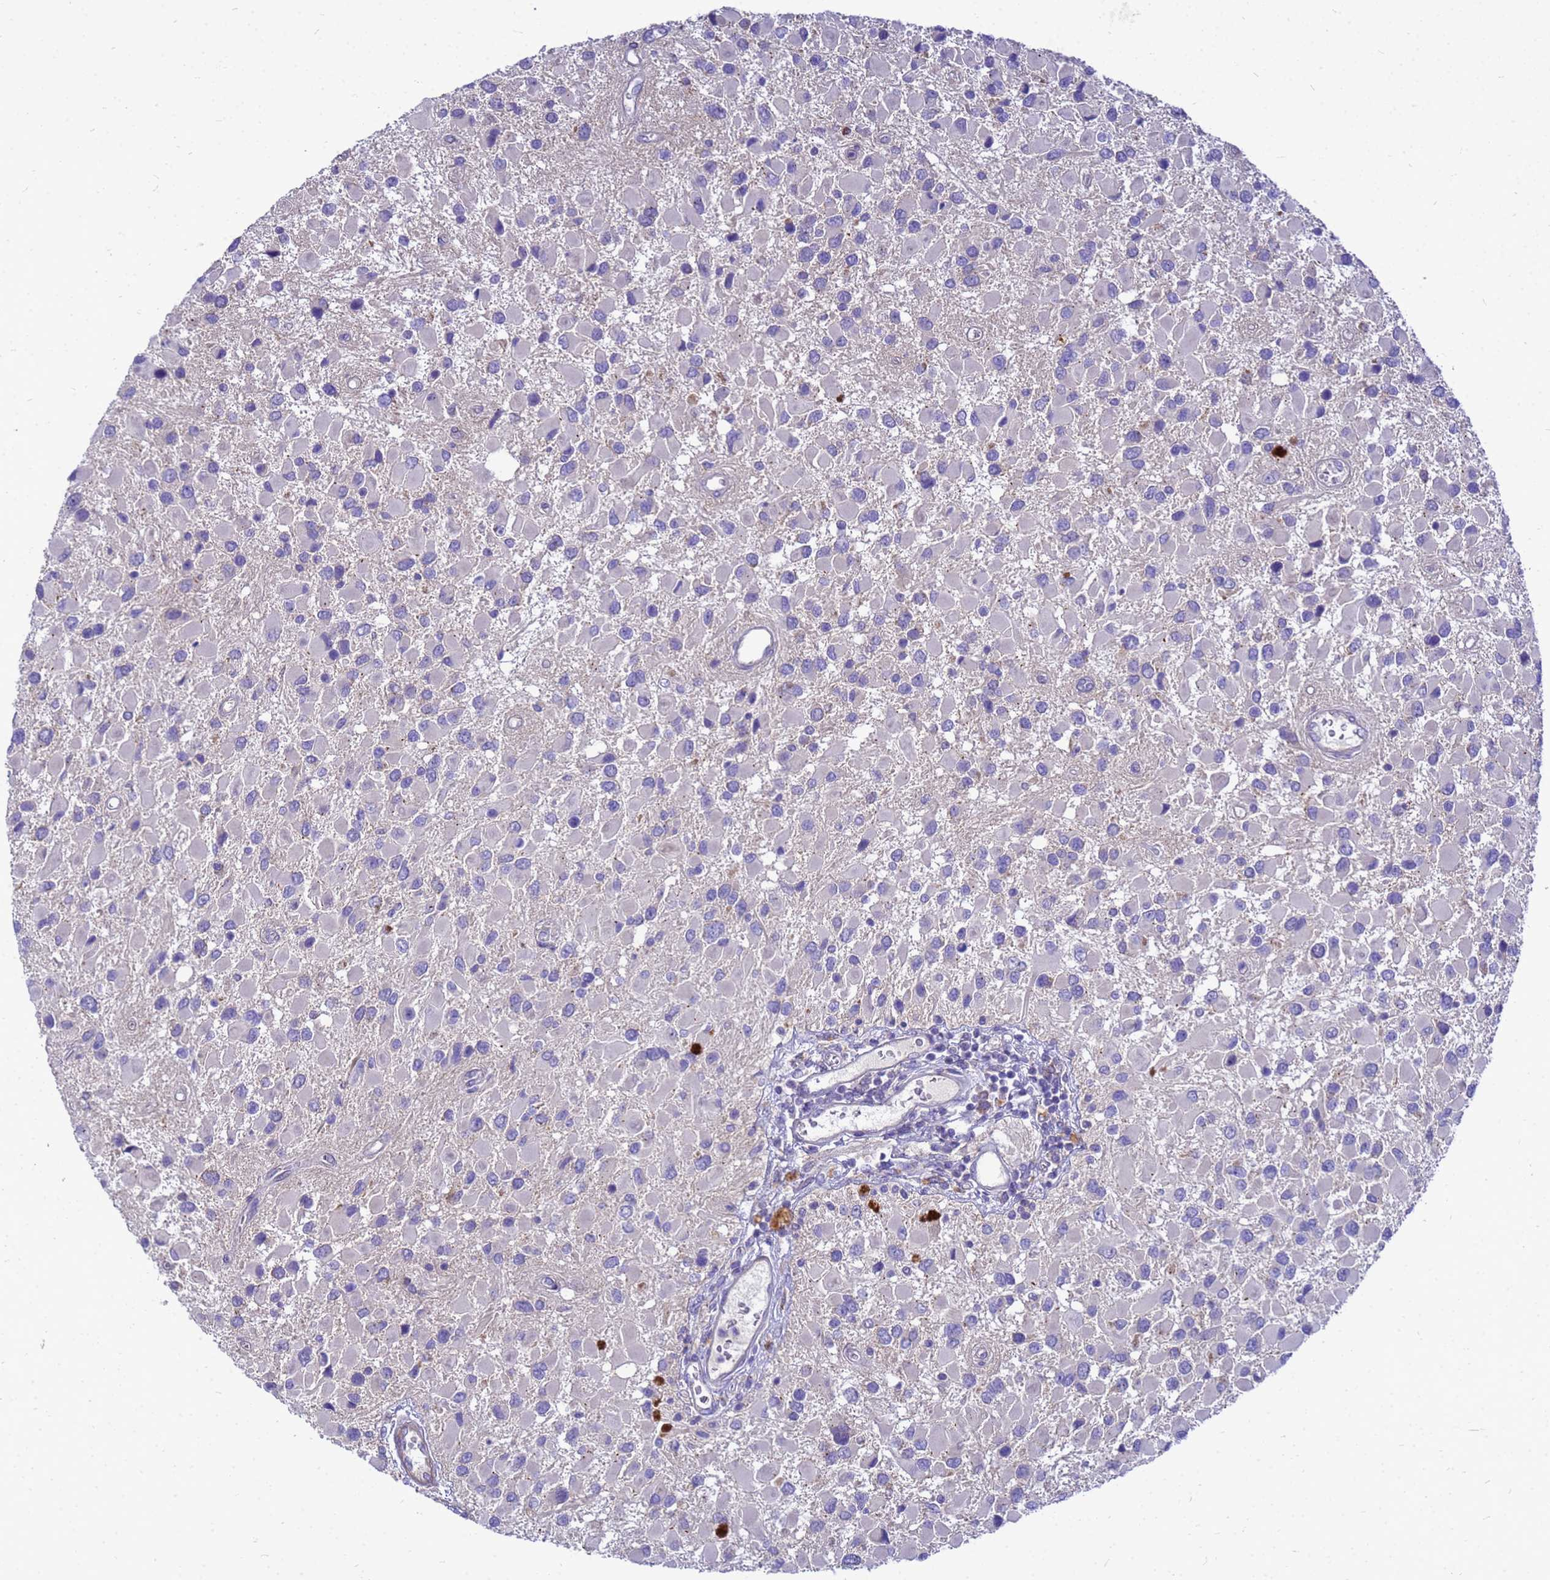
{"staining": {"intensity": "negative", "quantity": "none", "location": "none"}, "tissue": "glioma", "cell_type": "Tumor cells", "image_type": "cancer", "snomed": [{"axis": "morphology", "description": "Glioma, malignant, High grade"}, {"axis": "topography", "description": "Brain"}], "caption": "Immunohistochemistry photomicrograph of human glioma stained for a protein (brown), which reveals no staining in tumor cells. (Immunohistochemistry (ihc), brightfield microscopy, high magnification).", "gene": "POP7", "patient": {"sex": "male", "age": 53}}